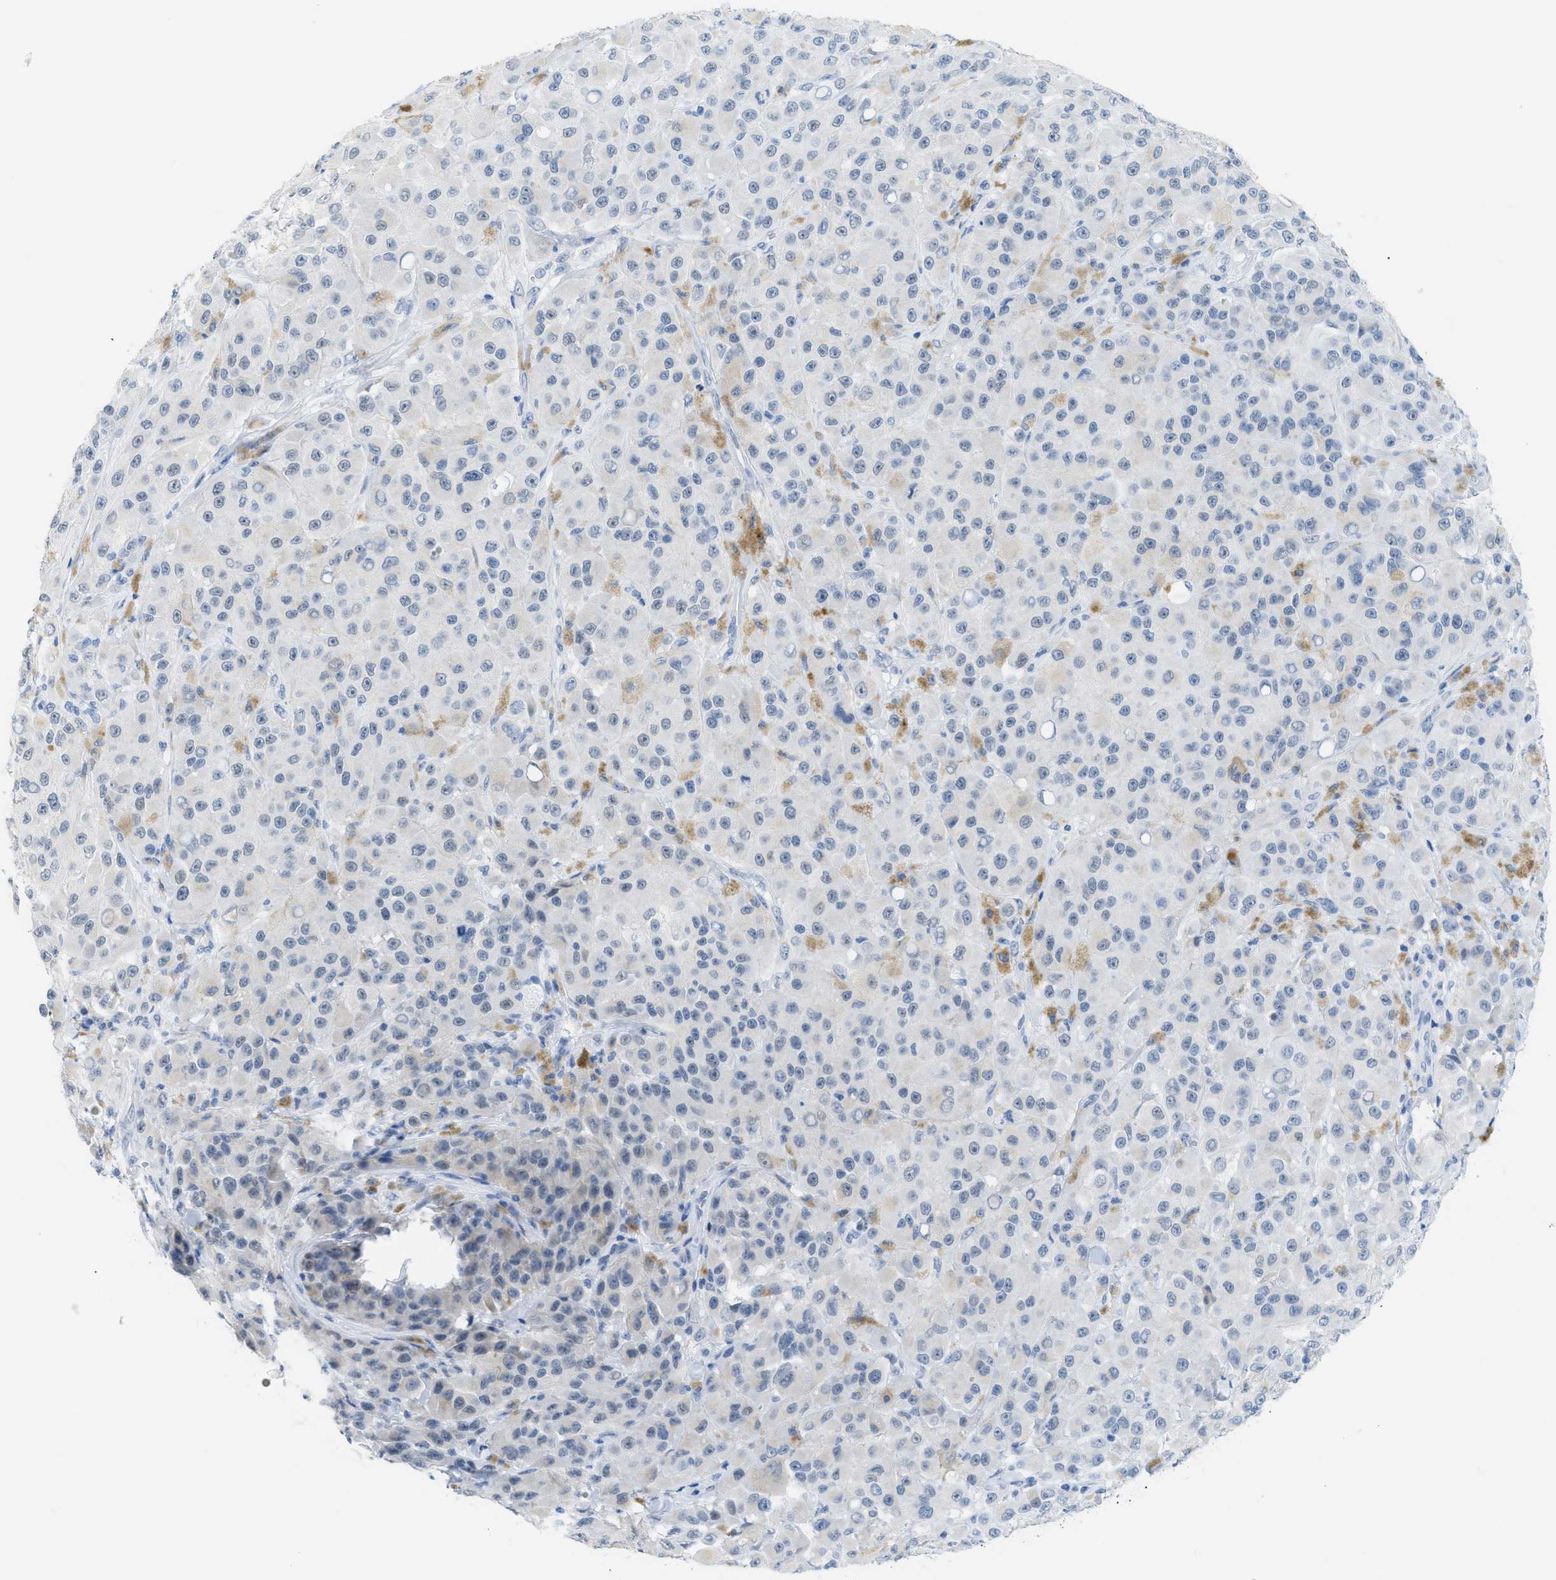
{"staining": {"intensity": "negative", "quantity": "none", "location": "none"}, "tissue": "melanoma", "cell_type": "Tumor cells", "image_type": "cancer", "snomed": [{"axis": "morphology", "description": "Malignant melanoma, NOS"}, {"axis": "topography", "description": "Skin"}], "caption": "This is an immunohistochemistry (IHC) image of malignant melanoma. There is no positivity in tumor cells.", "gene": "WDR4", "patient": {"sex": "male", "age": 84}}